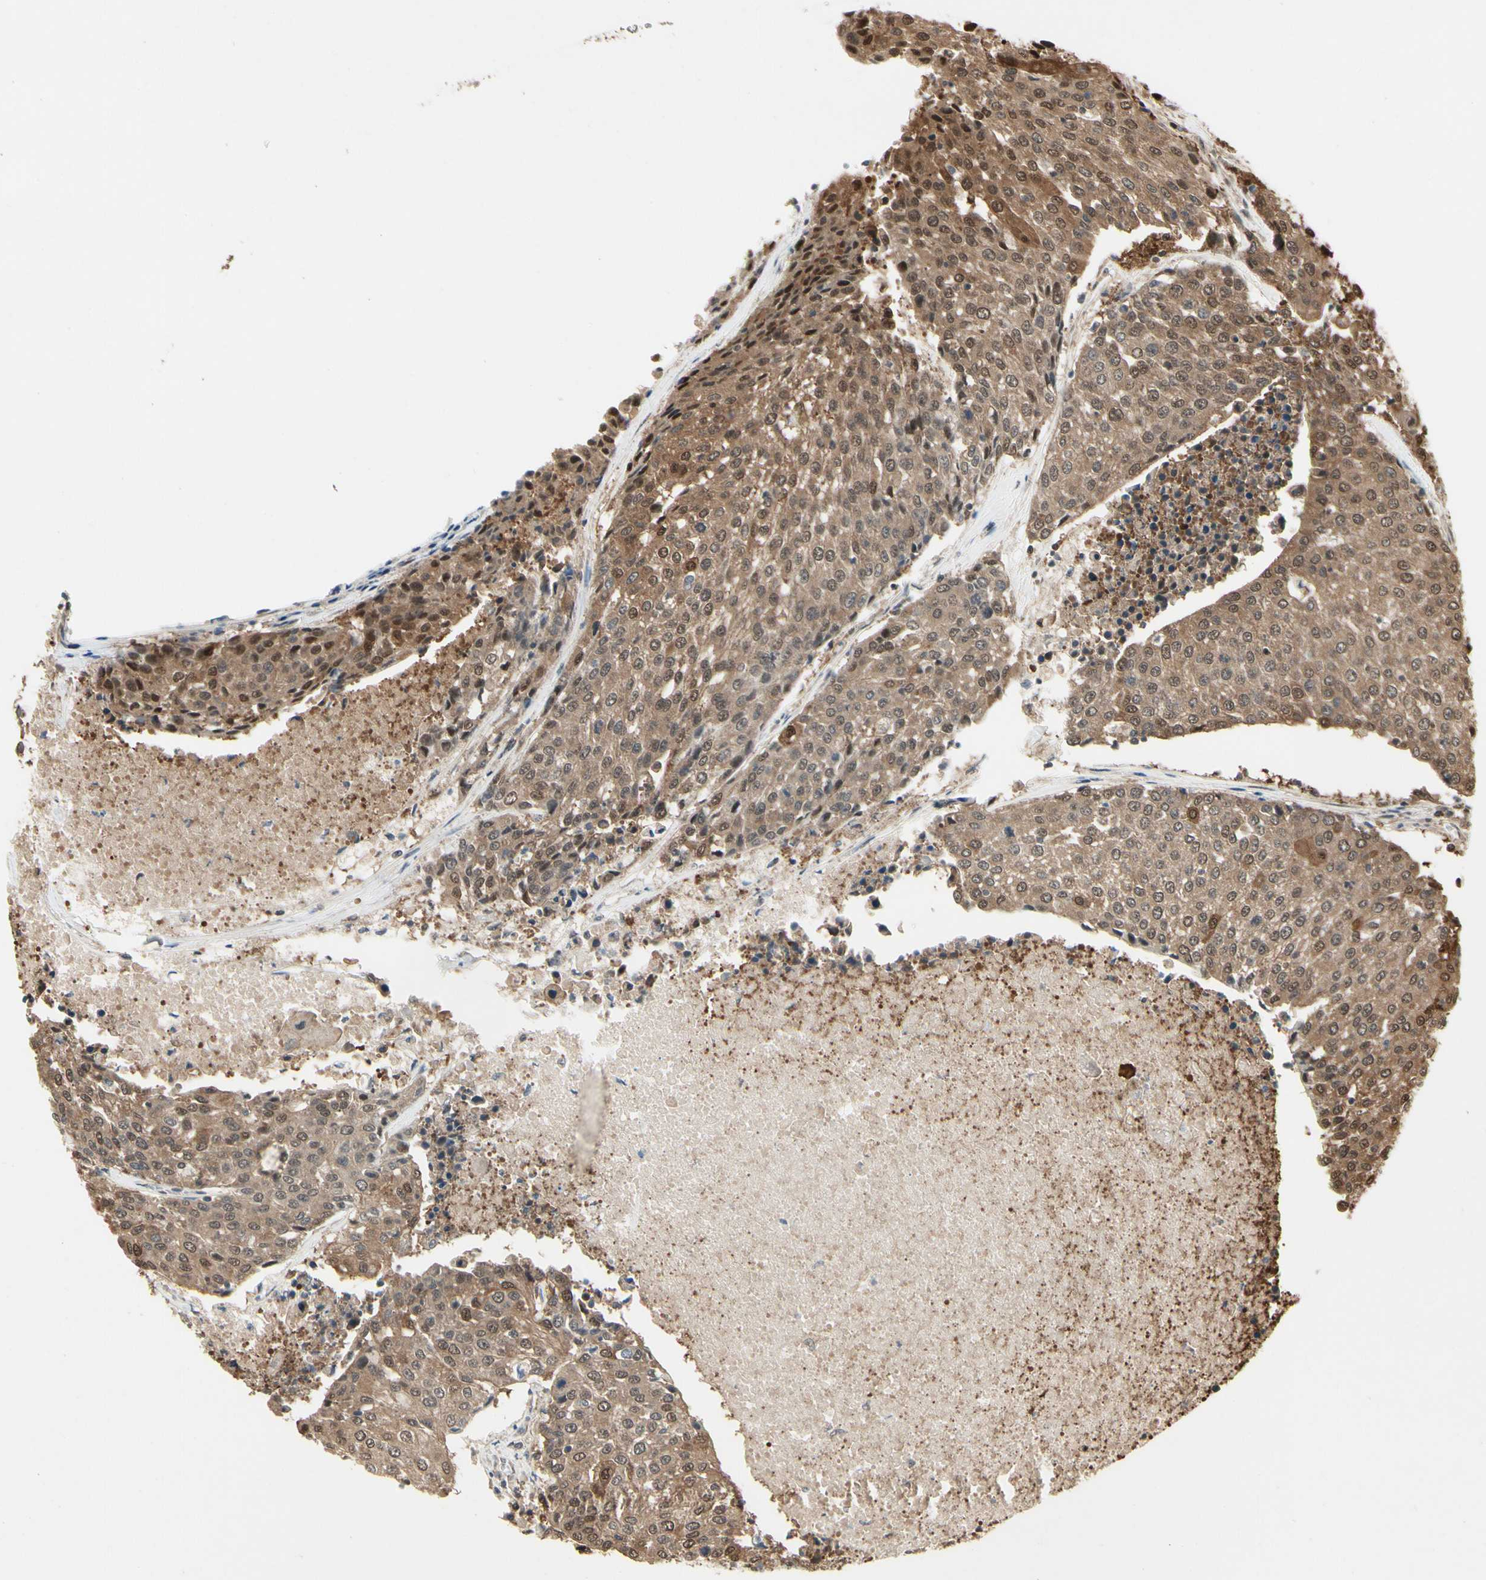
{"staining": {"intensity": "moderate", "quantity": ">75%", "location": "cytoplasmic/membranous,nuclear"}, "tissue": "urothelial cancer", "cell_type": "Tumor cells", "image_type": "cancer", "snomed": [{"axis": "morphology", "description": "Urothelial carcinoma, High grade"}, {"axis": "topography", "description": "Urinary bladder"}], "caption": "Immunohistochemistry (IHC) of human urothelial cancer reveals medium levels of moderate cytoplasmic/membranous and nuclear staining in about >75% of tumor cells.", "gene": "YWHAQ", "patient": {"sex": "female", "age": 85}}